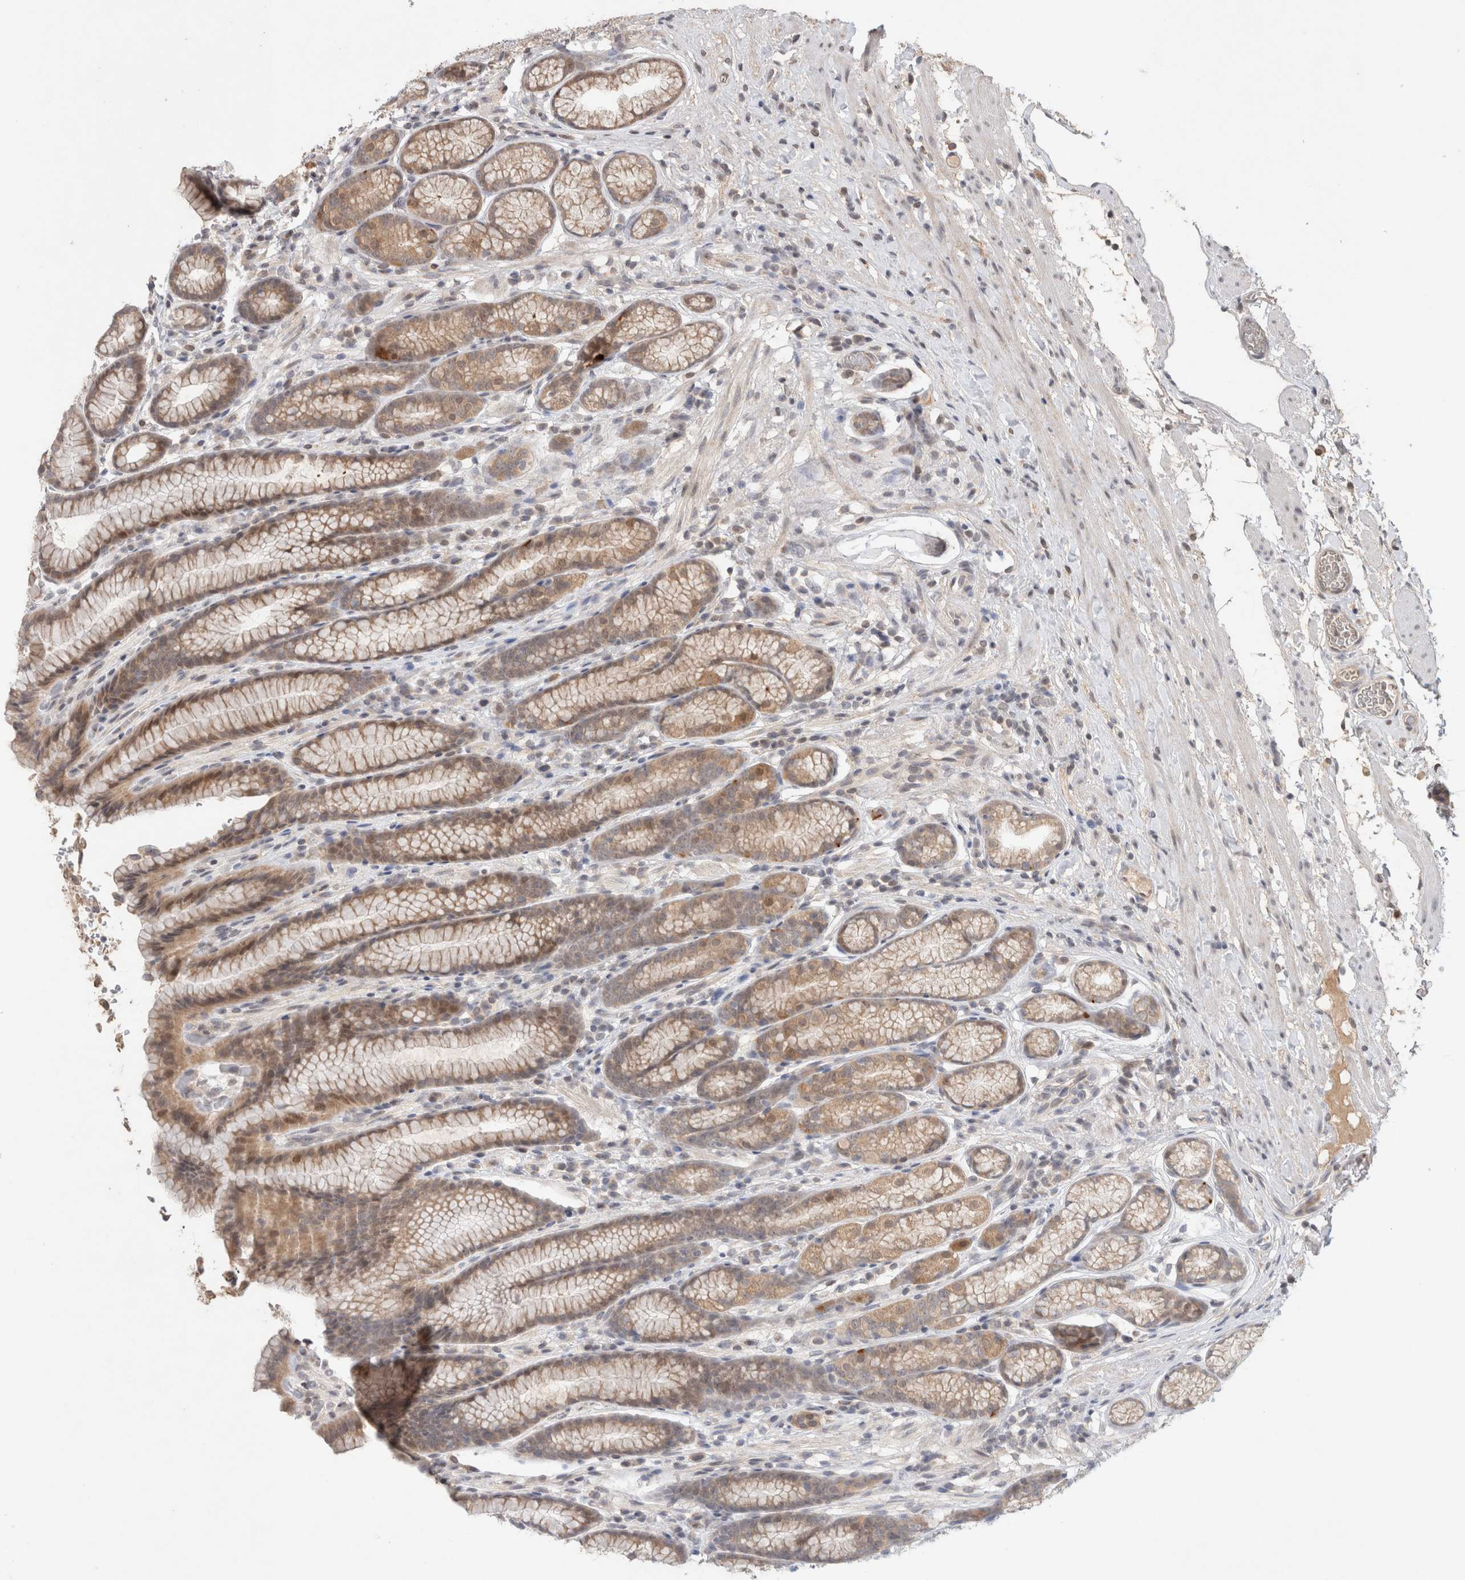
{"staining": {"intensity": "moderate", "quantity": "25%-75%", "location": "cytoplasmic/membranous"}, "tissue": "stomach", "cell_type": "Glandular cells", "image_type": "normal", "snomed": [{"axis": "morphology", "description": "Normal tissue, NOS"}, {"axis": "topography", "description": "Stomach"}], "caption": "Immunohistochemical staining of benign stomach shows medium levels of moderate cytoplasmic/membranous positivity in about 25%-75% of glandular cells.", "gene": "SYDE2", "patient": {"sex": "male", "age": 42}}